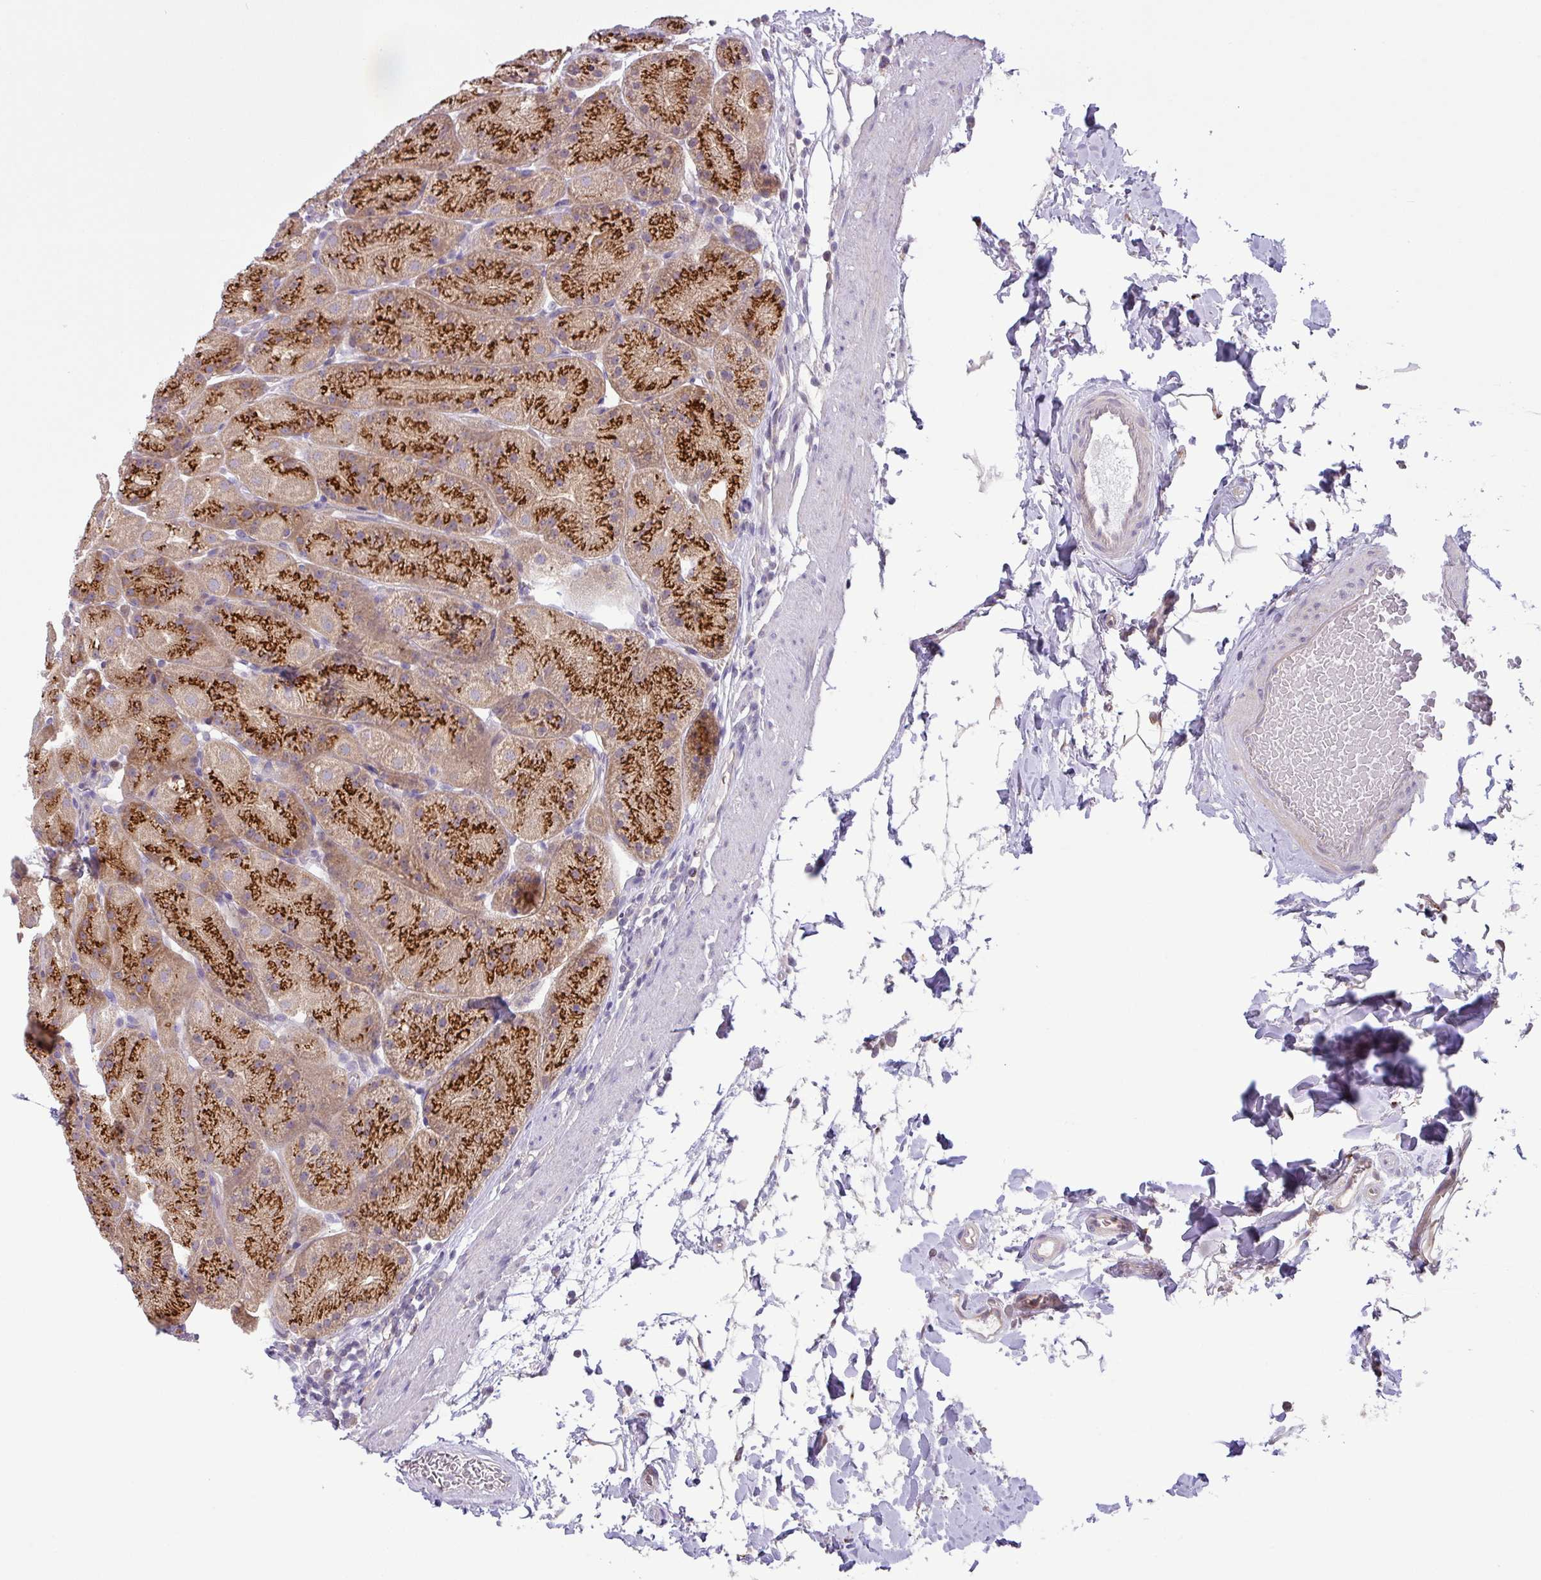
{"staining": {"intensity": "strong", "quantity": "25%-75%", "location": "cytoplasmic/membranous"}, "tissue": "stomach", "cell_type": "Glandular cells", "image_type": "normal", "snomed": [{"axis": "morphology", "description": "Normal tissue, NOS"}, {"axis": "topography", "description": "Stomach, upper"}, {"axis": "topography", "description": "Stomach, lower"}], "caption": "Brown immunohistochemical staining in unremarkable human stomach displays strong cytoplasmic/membranous staining in about 25%-75% of glandular cells.", "gene": "GALNT12", "patient": {"sex": "male", "age": 67}}